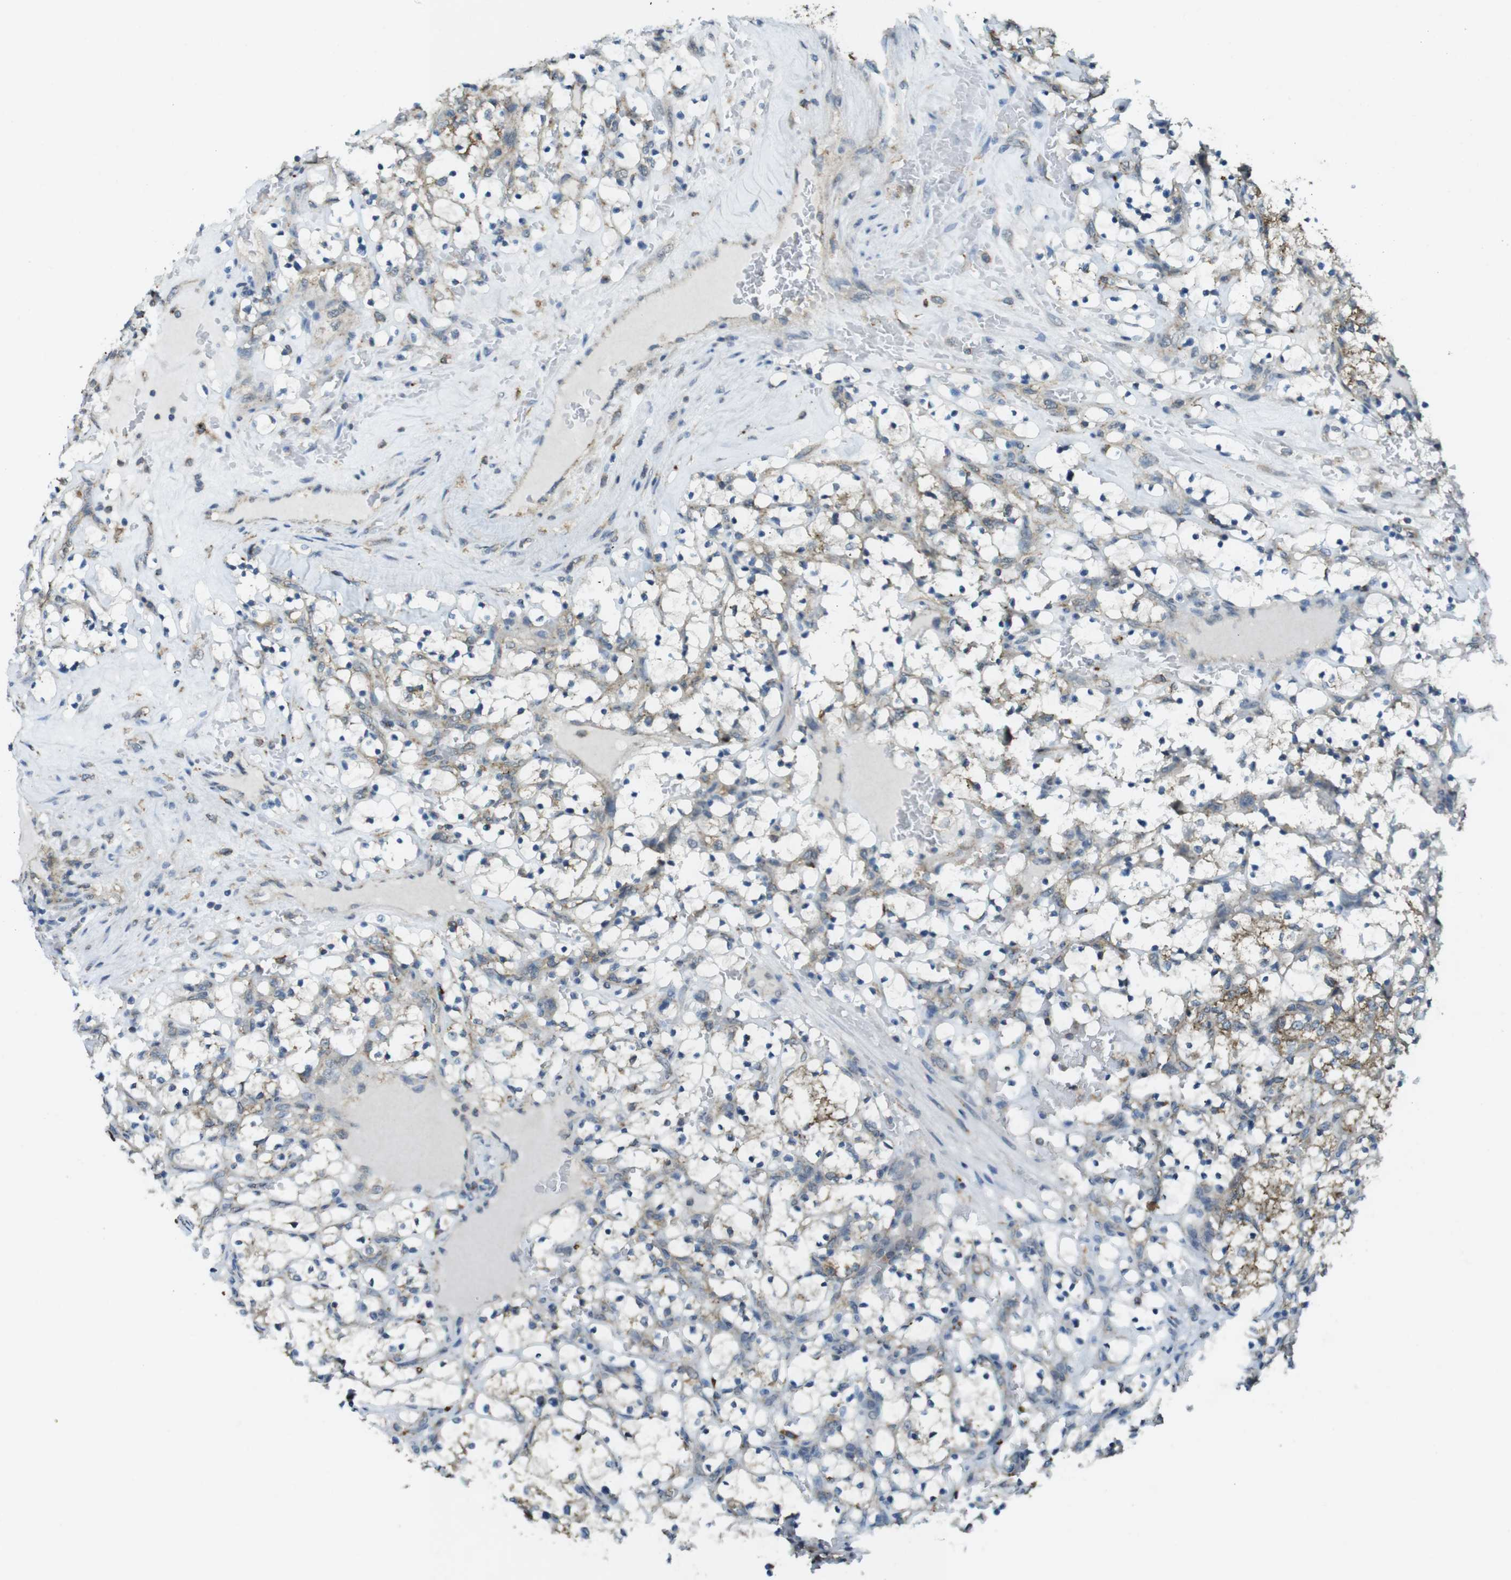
{"staining": {"intensity": "weak", "quantity": ">75%", "location": "cytoplasmic/membranous"}, "tissue": "renal cancer", "cell_type": "Tumor cells", "image_type": "cancer", "snomed": [{"axis": "morphology", "description": "Adenocarcinoma, NOS"}, {"axis": "topography", "description": "Kidney"}], "caption": "Immunohistochemical staining of renal adenocarcinoma shows weak cytoplasmic/membranous protein expression in about >75% of tumor cells.", "gene": "BRI3BP", "patient": {"sex": "female", "age": 69}}